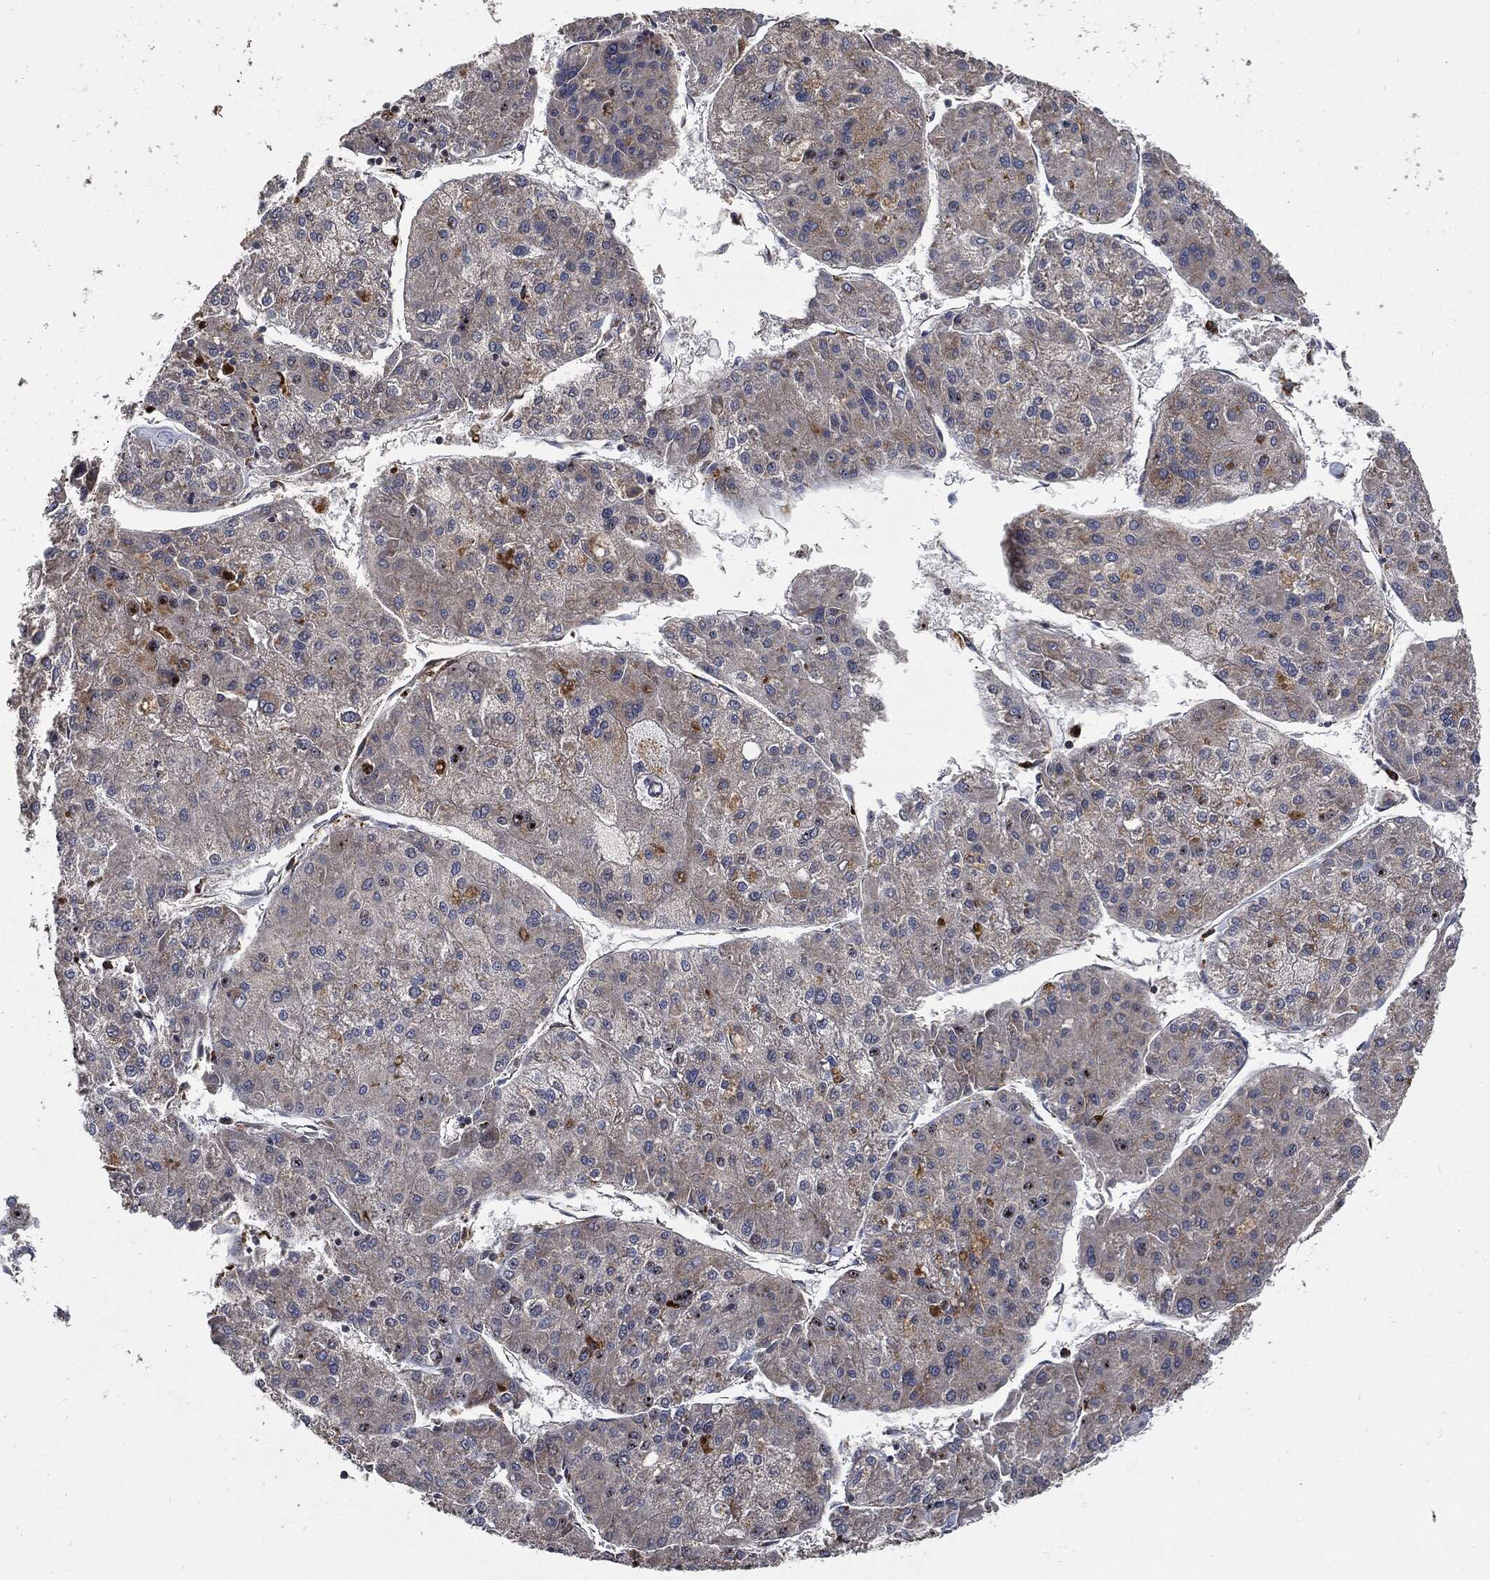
{"staining": {"intensity": "negative", "quantity": "none", "location": "none"}, "tissue": "liver cancer", "cell_type": "Tumor cells", "image_type": "cancer", "snomed": [{"axis": "morphology", "description": "Carcinoma, Hepatocellular, NOS"}, {"axis": "topography", "description": "Liver"}], "caption": "Immunohistochemistry of human liver cancer reveals no positivity in tumor cells.", "gene": "SLC31A2", "patient": {"sex": "male", "age": 43}}